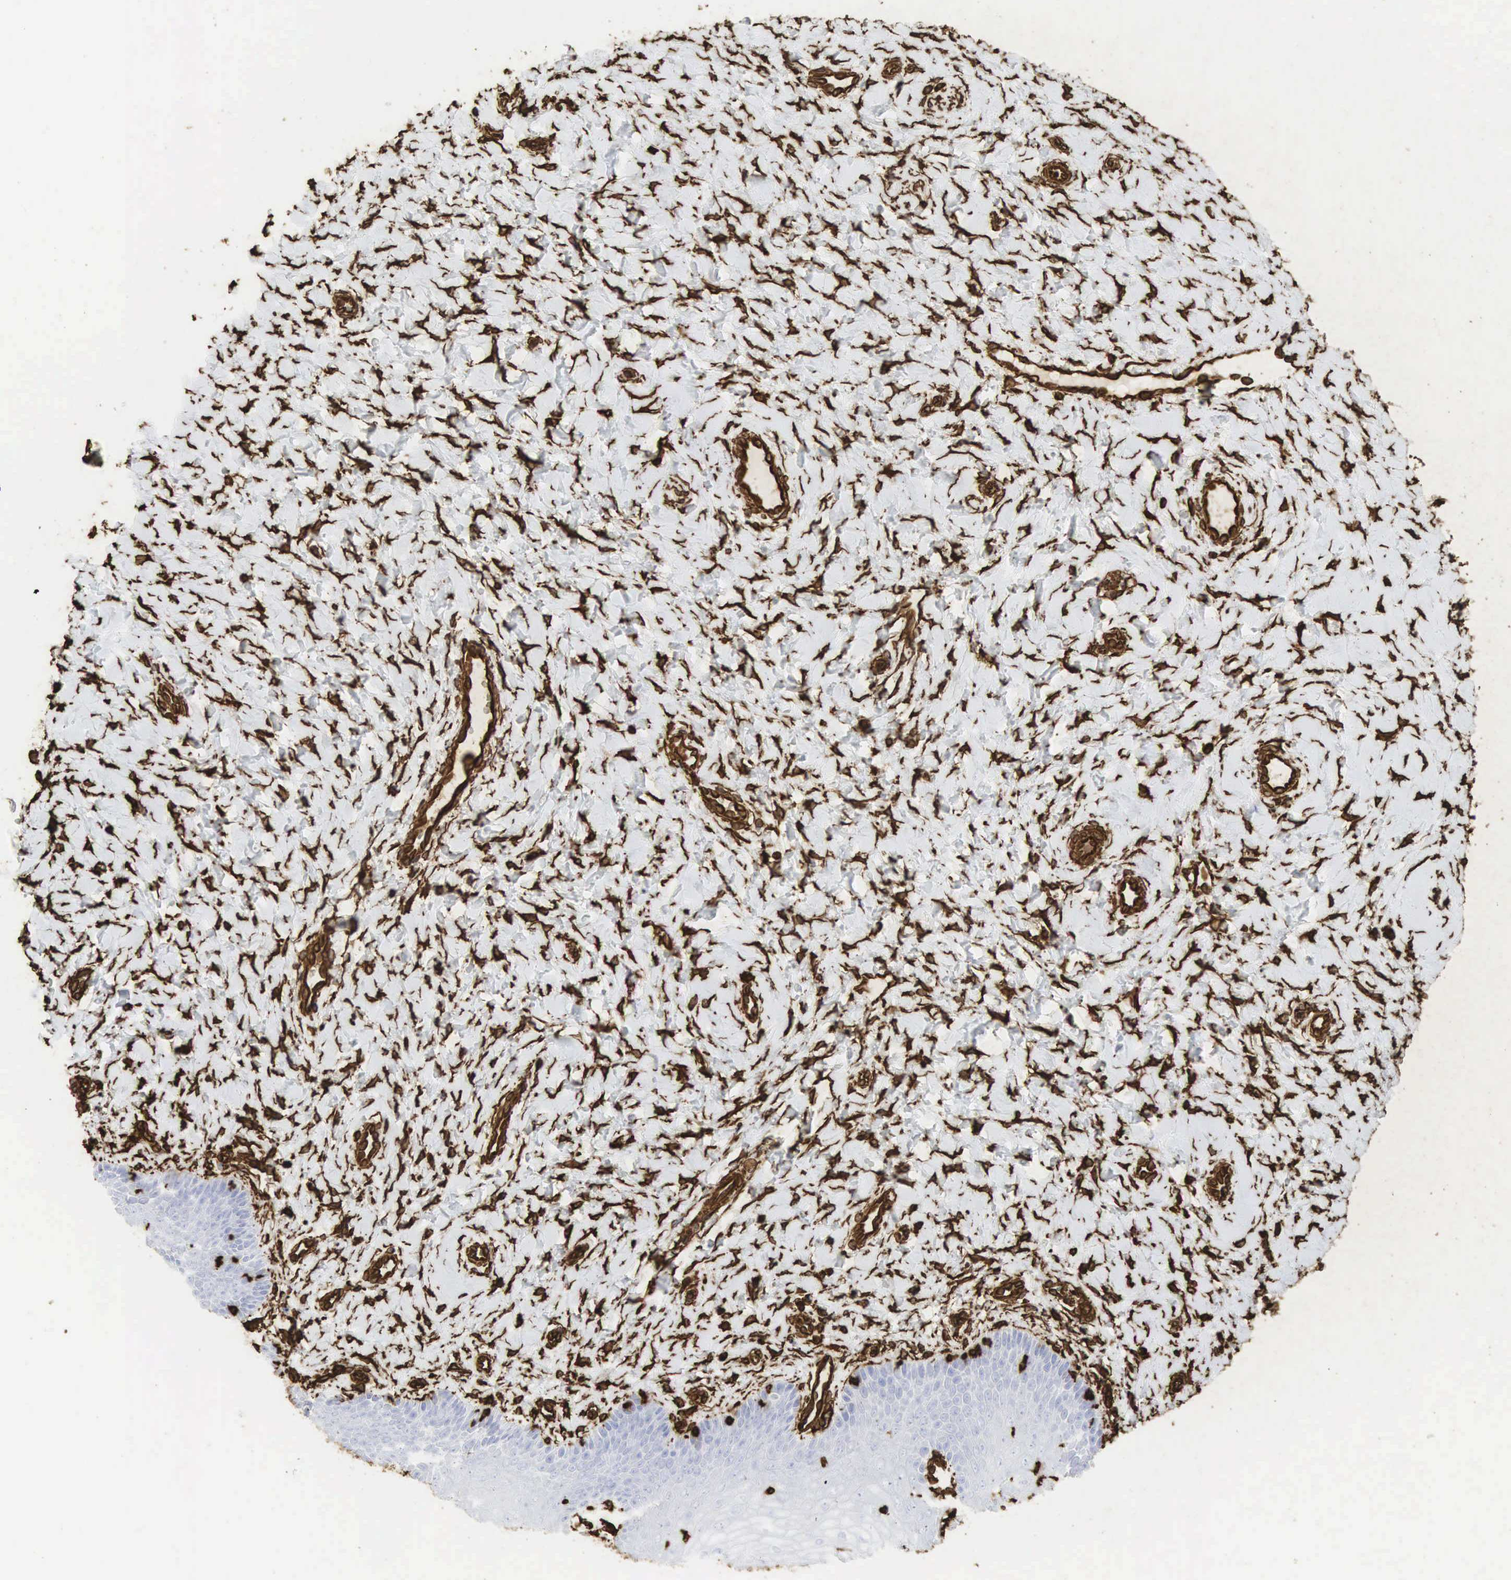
{"staining": {"intensity": "negative", "quantity": "none", "location": "none"}, "tissue": "vagina", "cell_type": "Squamous epithelial cells", "image_type": "normal", "snomed": [{"axis": "morphology", "description": "Normal tissue, NOS"}, {"axis": "topography", "description": "Vagina"}], "caption": "Micrograph shows no protein expression in squamous epithelial cells of benign vagina.", "gene": "VIM", "patient": {"sex": "female", "age": 68}}